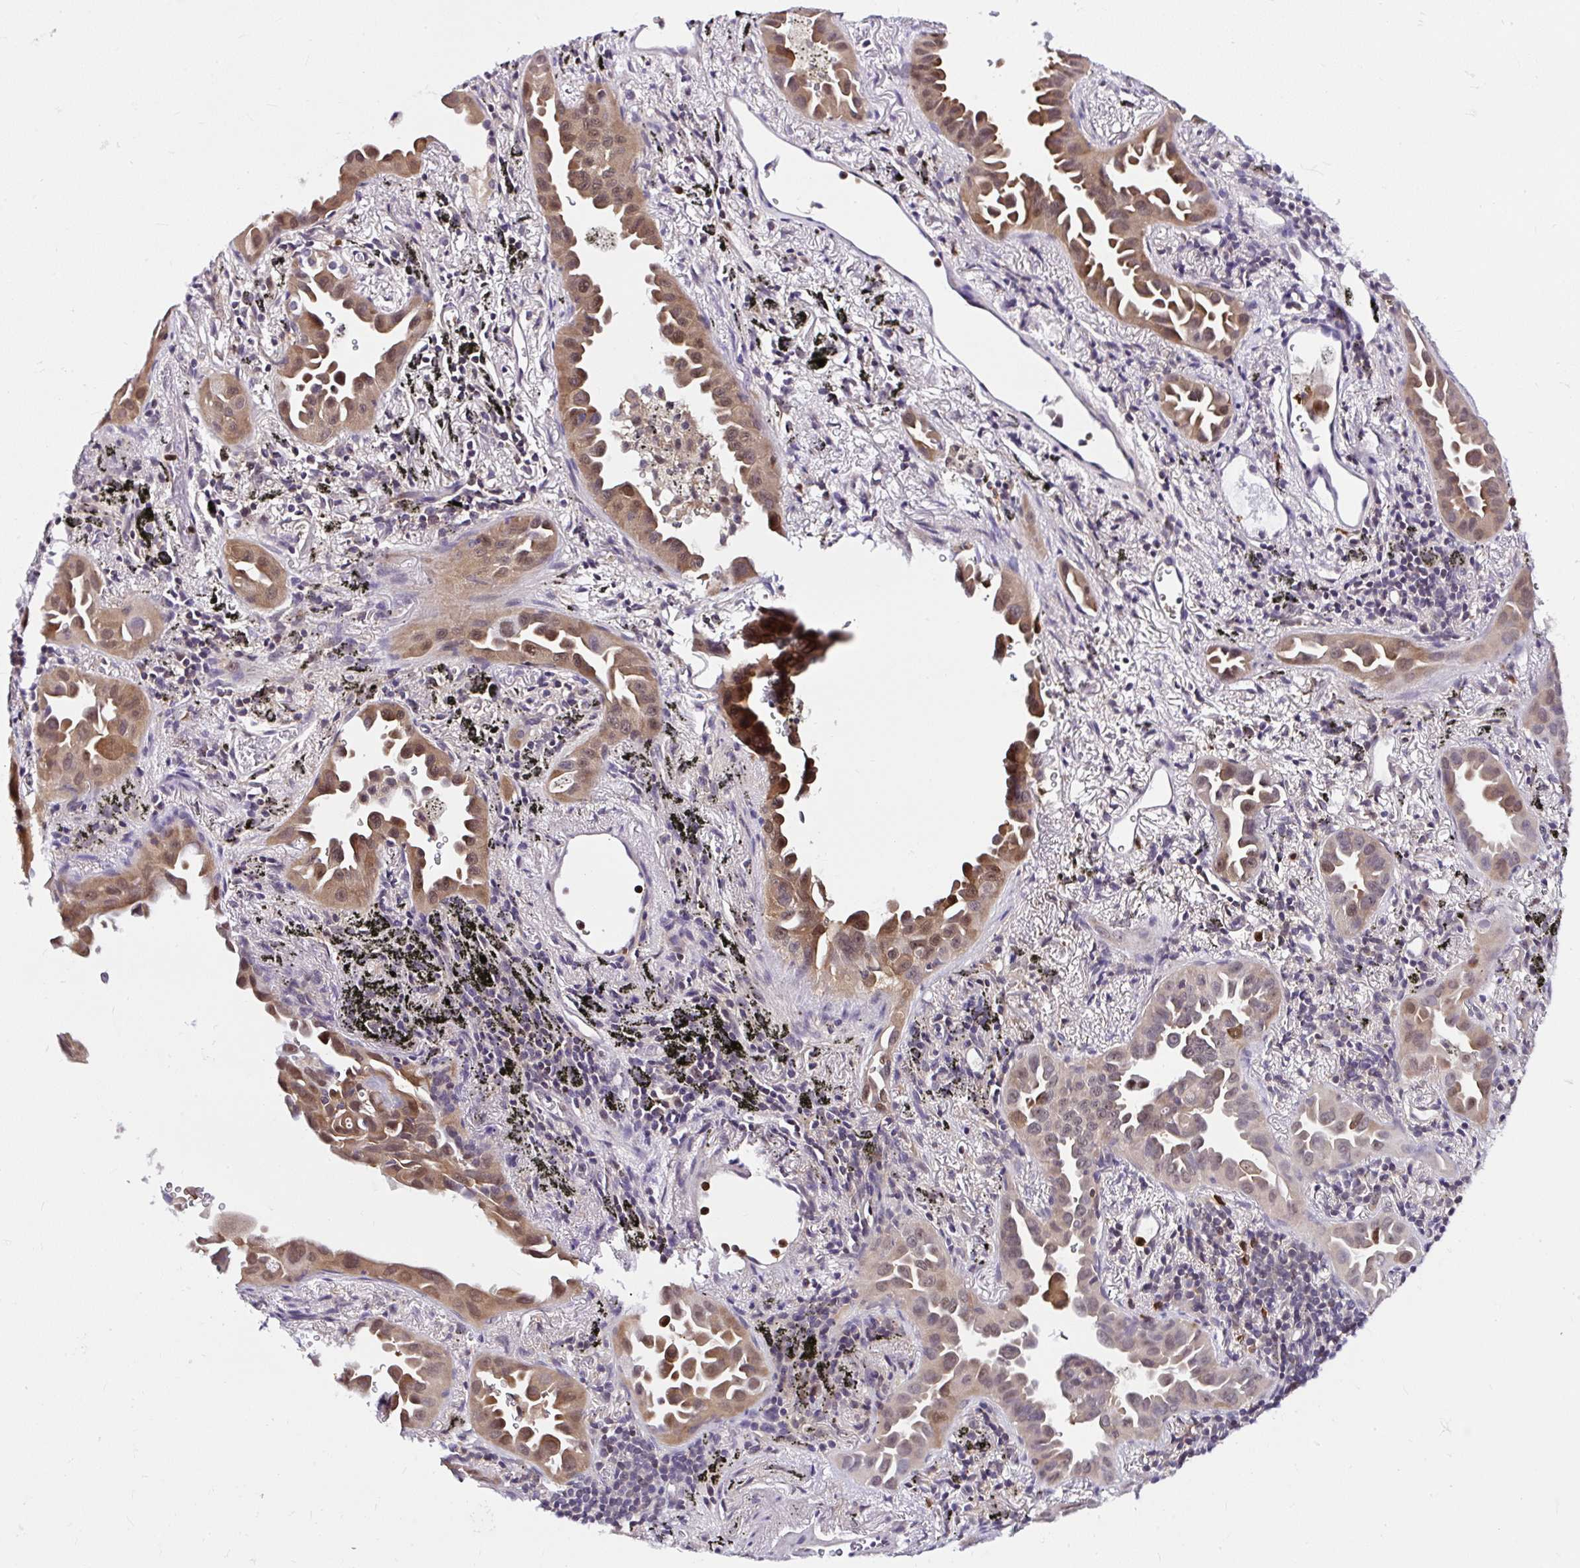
{"staining": {"intensity": "moderate", "quantity": ">75%", "location": "cytoplasmic/membranous,nuclear"}, "tissue": "lung cancer", "cell_type": "Tumor cells", "image_type": "cancer", "snomed": [{"axis": "morphology", "description": "Adenocarcinoma, NOS"}, {"axis": "topography", "description": "Lung"}], "caption": "This is an image of immunohistochemistry staining of lung cancer, which shows moderate positivity in the cytoplasmic/membranous and nuclear of tumor cells.", "gene": "PIN4", "patient": {"sex": "male", "age": 68}}